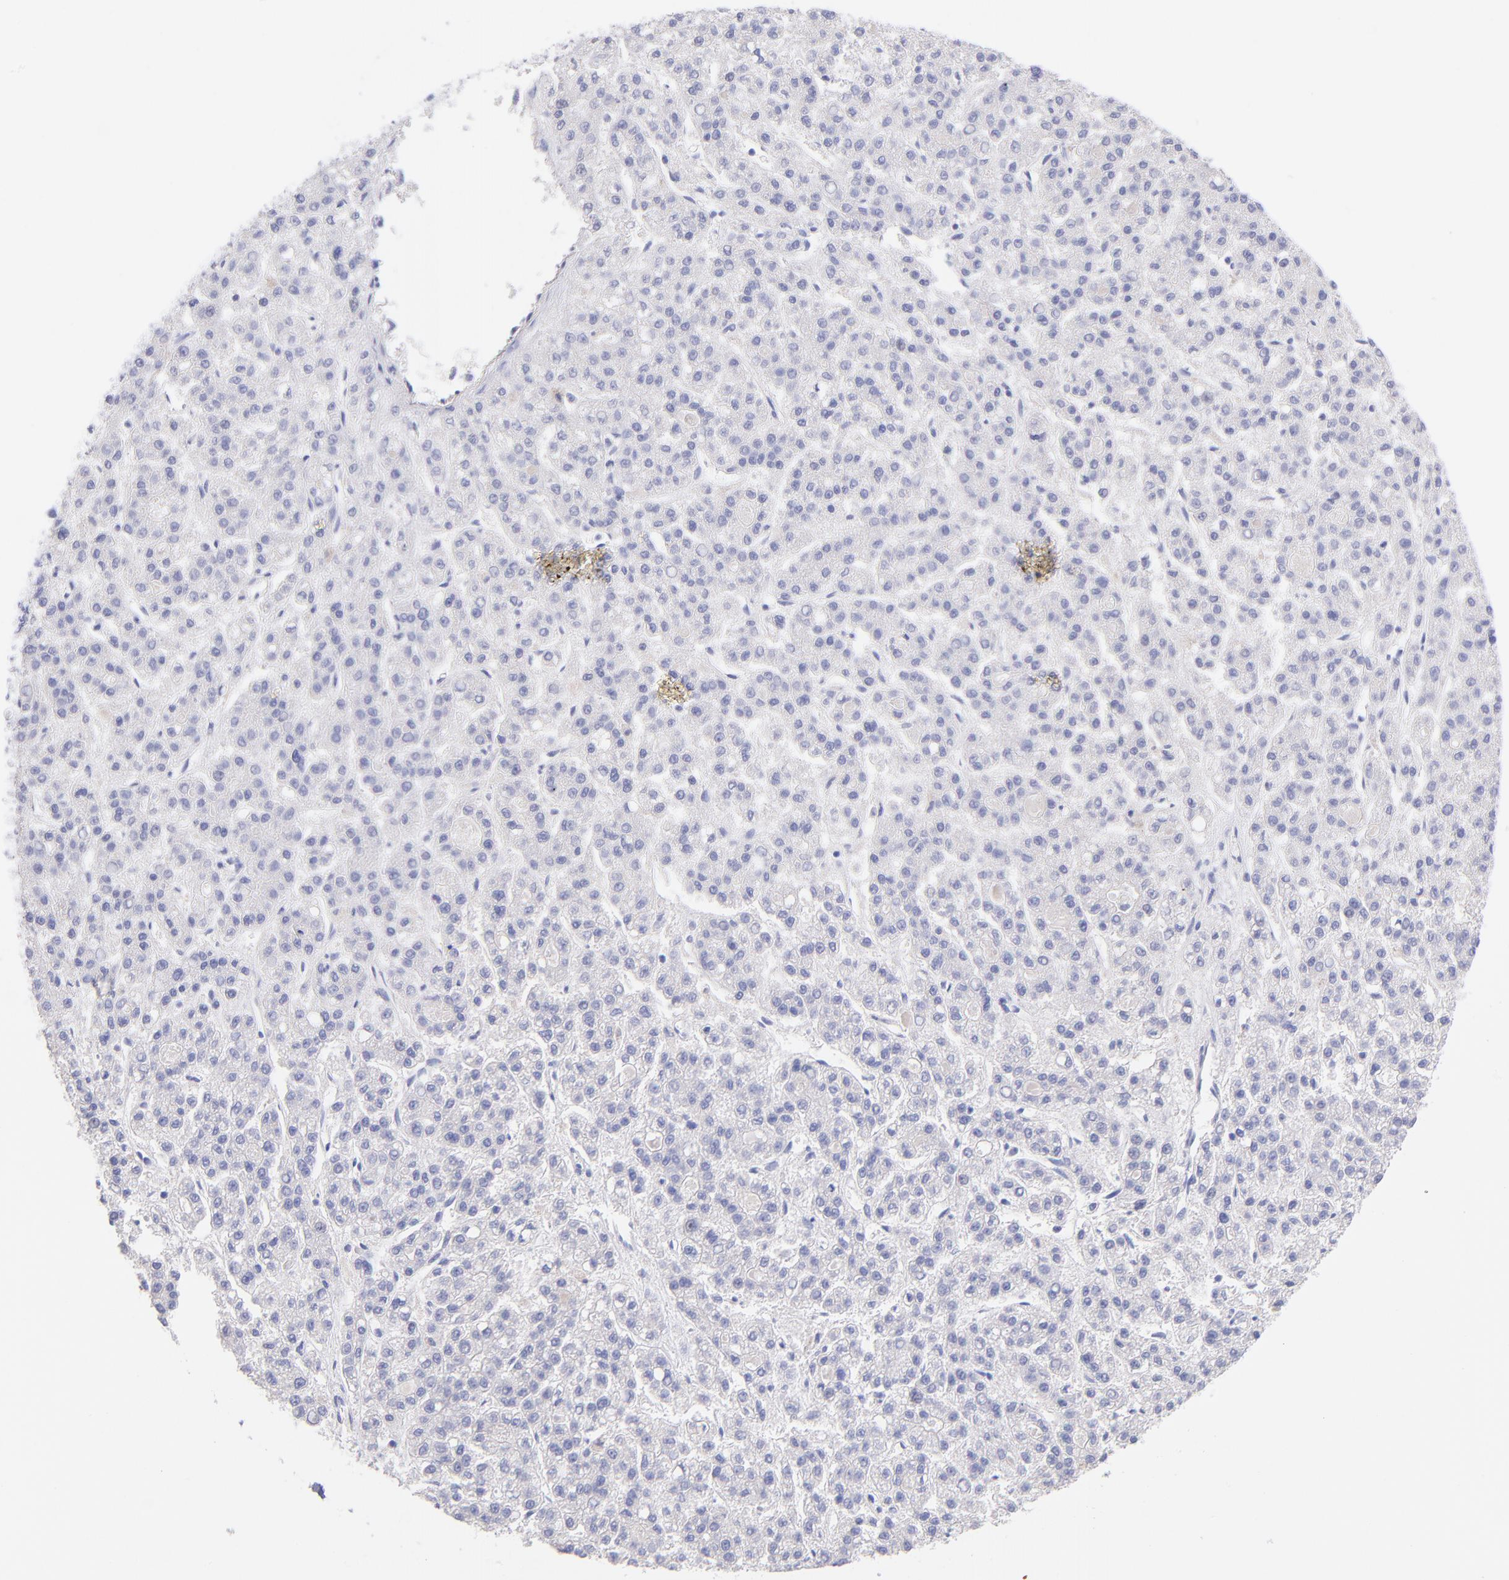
{"staining": {"intensity": "negative", "quantity": "none", "location": "none"}, "tissue": "liver cancer", "cell_type": "Tumor cells", "image_type": "cancer", "snomed": [{"axis": "morphology", "description": "Carcinoma, Hepatocellular, NOS"}, {"axis": "topography", "description": "Liver"}], "caption": "Immunohistochemistry (IHC) histopathology image of neoplastic tissue: liver cancer (hepatocellular carcinoma) stained with DAB (3,3'-diaminobenzidine) exhibits no significant protein expression in tumor cells.", "gene": "RAB3B", "patient": {"sex": "male", "age": 70}}